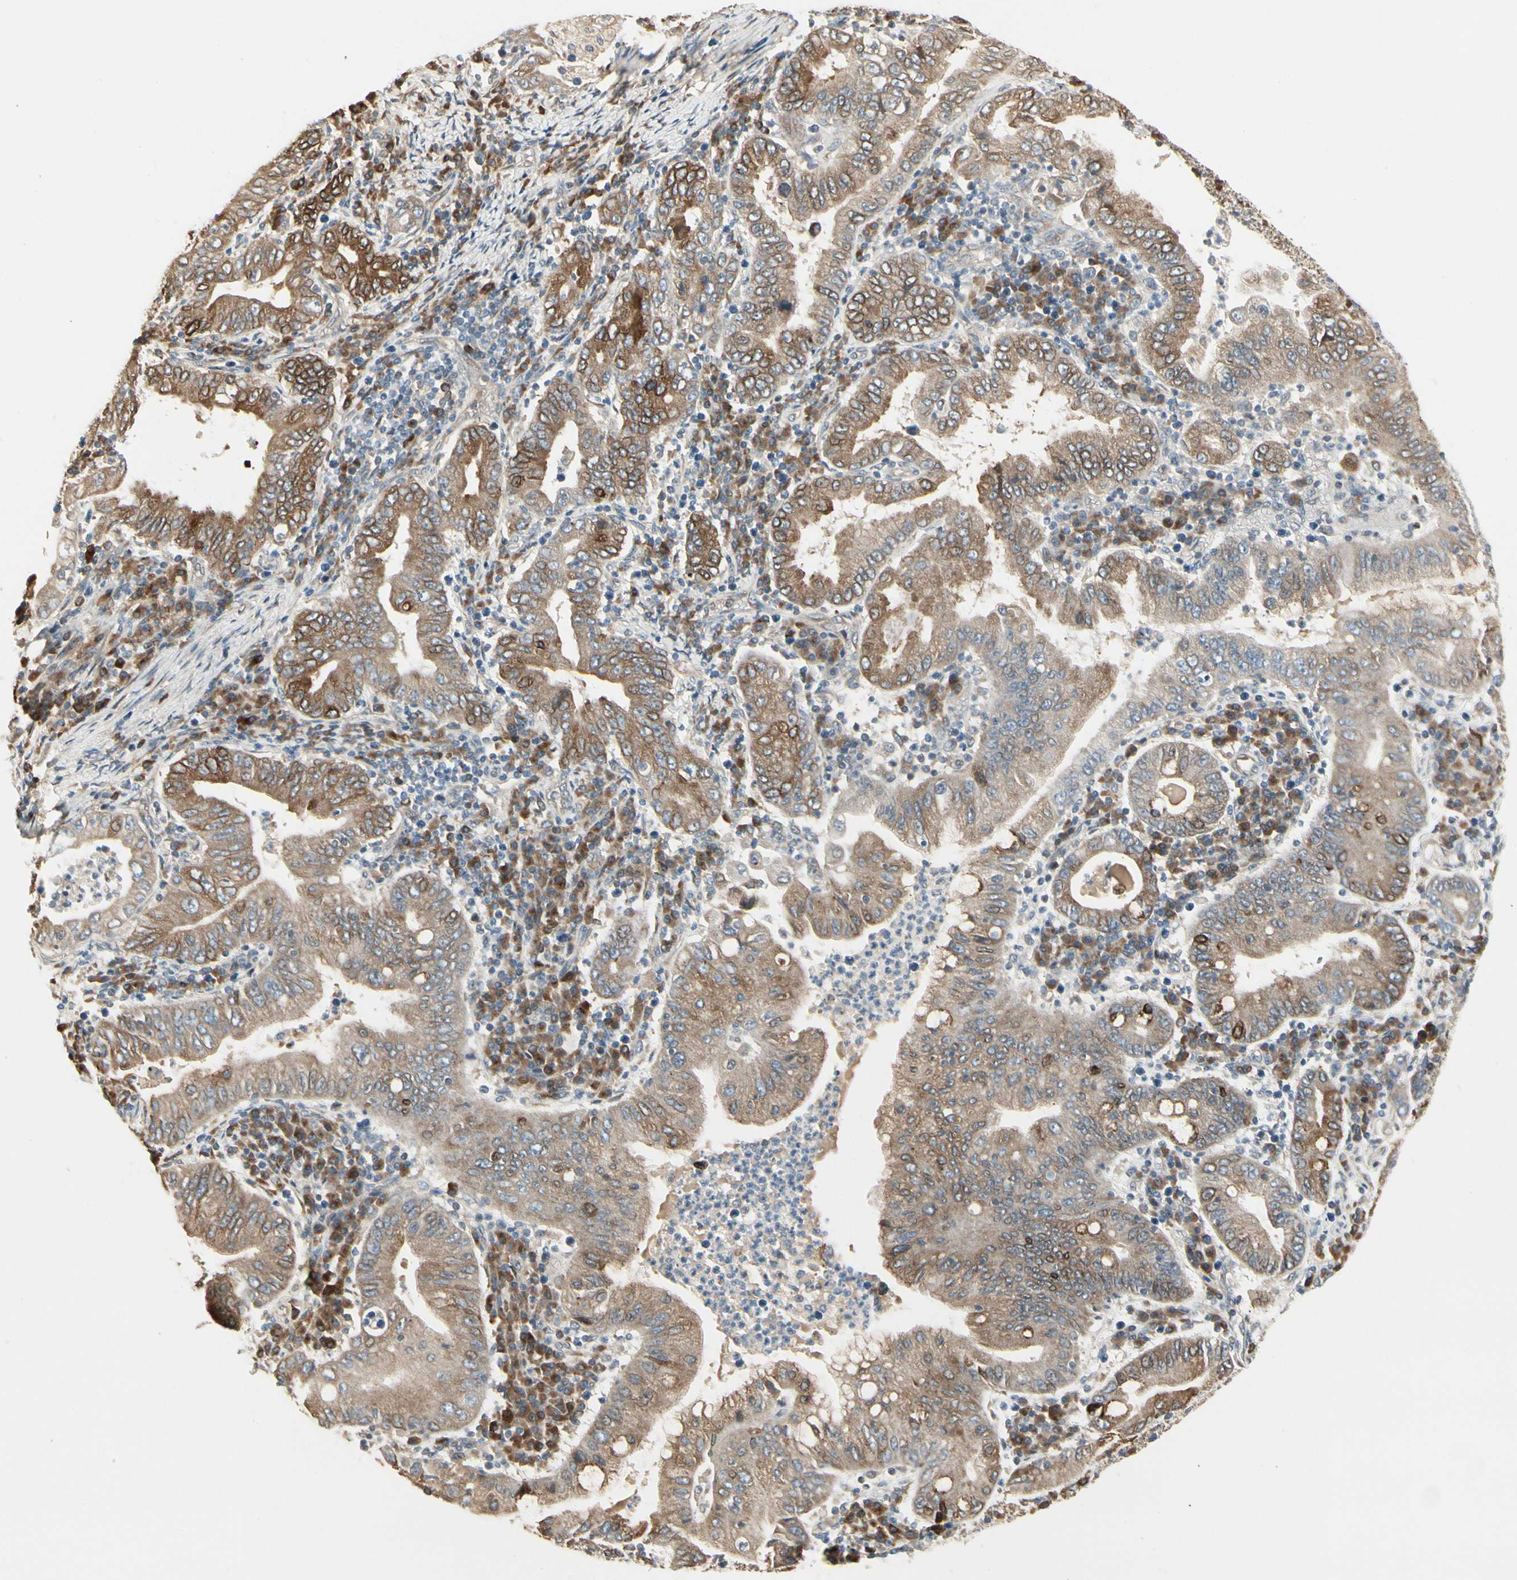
{"staining": {"intensity": "moderate", "quantity": ">75%", "location": "cytoplasmic/membranous"}, "tissue": "stomach cancer", "cell_type": "Tumor cells", "image_type": "cancer", "snomed": [{"axis": "morphology", "description": "Normal tissue, NOS"}, {"axis": "morphology", "description": "Adenocarcinoma, NOS"}, {"axis": "topography", "description": "Esophagus"}, {"axis": "topography", "description": "Stomach, upper"}, {"axis": "topography", "description": "Peripheral nerve tissue"}], "caption": "High-magnification brightfield microscopy of stomach cancer (adenocarcinoma) stained with DAB (brown) and counterstained with hematoxylin (blue). tumor cells exhibit moderate cytoplasmic/membranous expression is appreciated in approximately>75% of cells.", "gene": "NUCB2", "patient": {"sex": "male", "age": 62}}